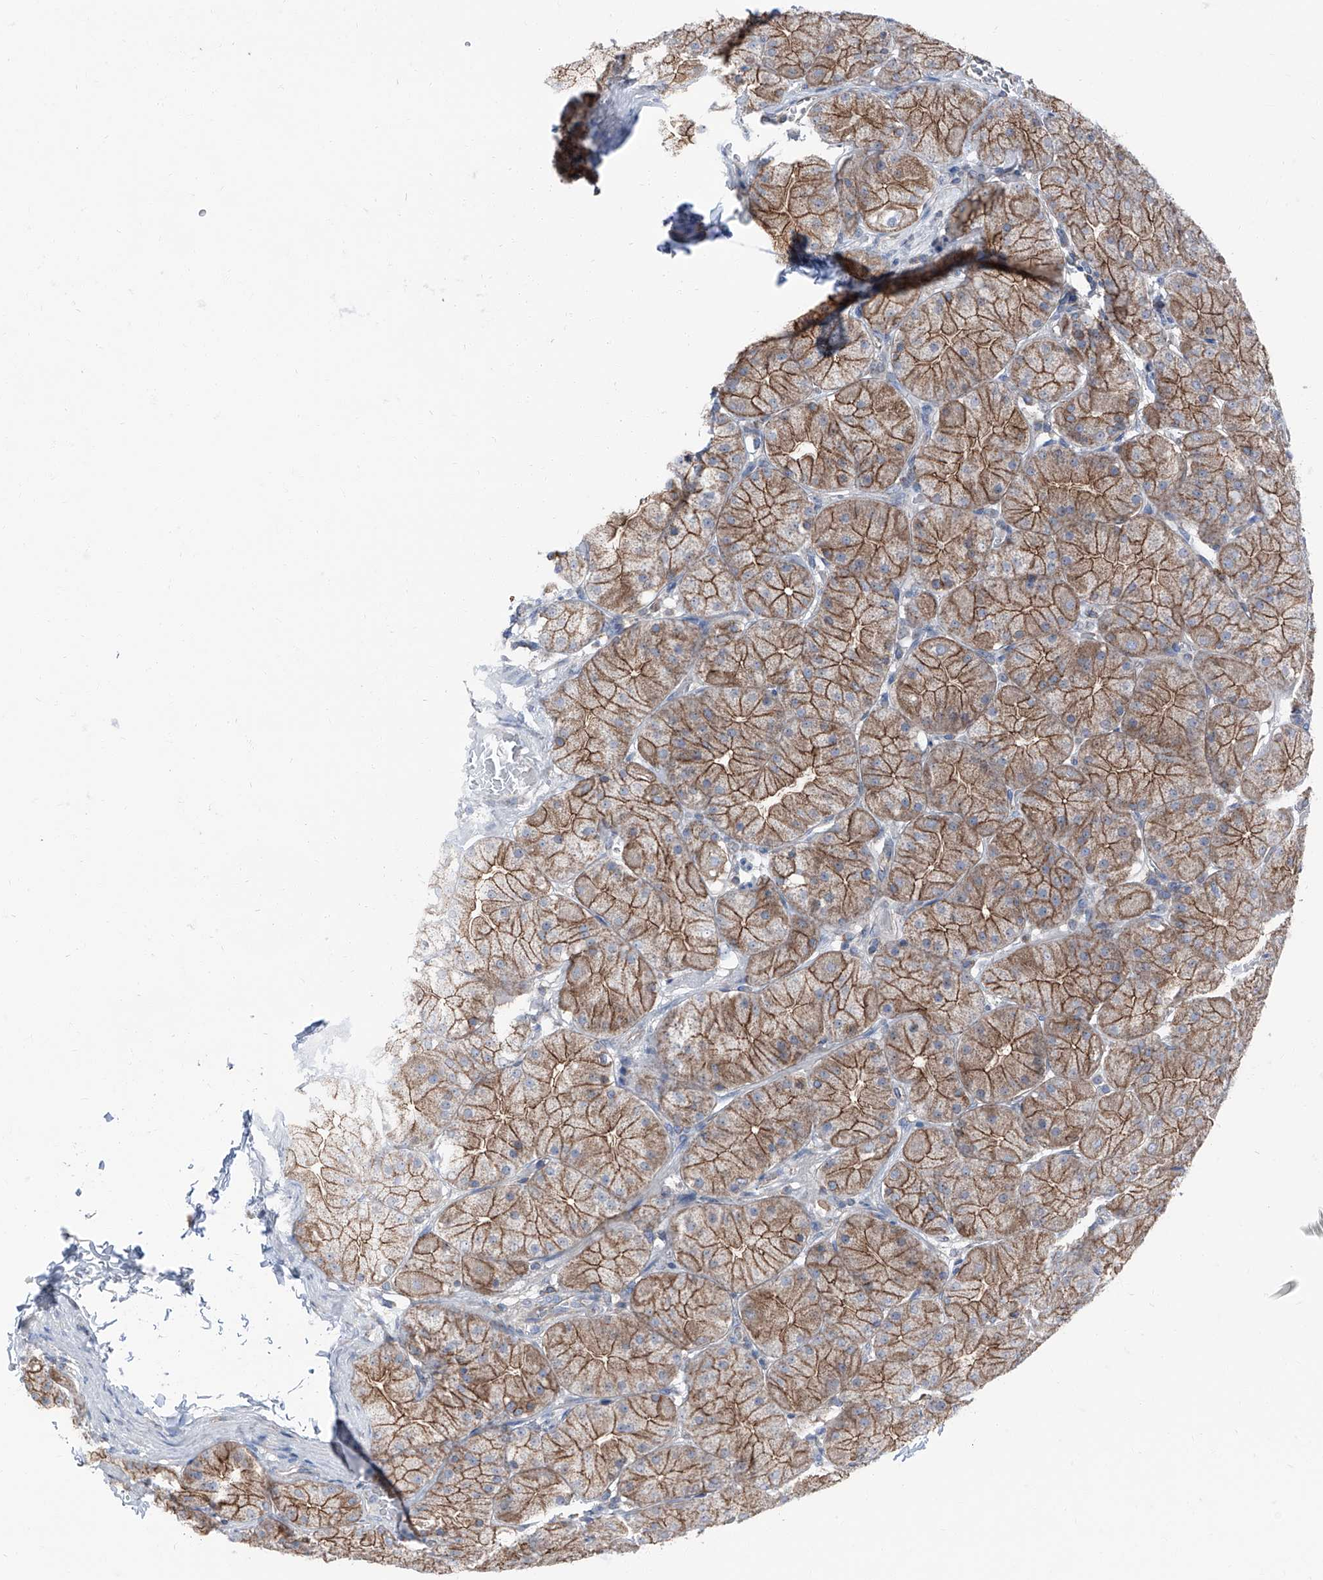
{"staining": {"intensity": "moderate", "quantity": ">75%", "location": "cytoplasmic/membranous"}, "tissue": "stomach", "cell_type": "Glandular cells", "image_type": "normal", "snomed": [{"axis": "morphology", "description": "Normal tissue, NOS"}, {"axis": "topography", "description": "Stomach, upper"}], "caption": "An image of stomach stained for a protein exhibits moderate cytoplasmic/membranous brown staining in glandular cells. Ihc stains the protein in brown and the nuclei are stained blue.", "gene": "GPR142", "patient": {"sex": "female", "age": 56}}